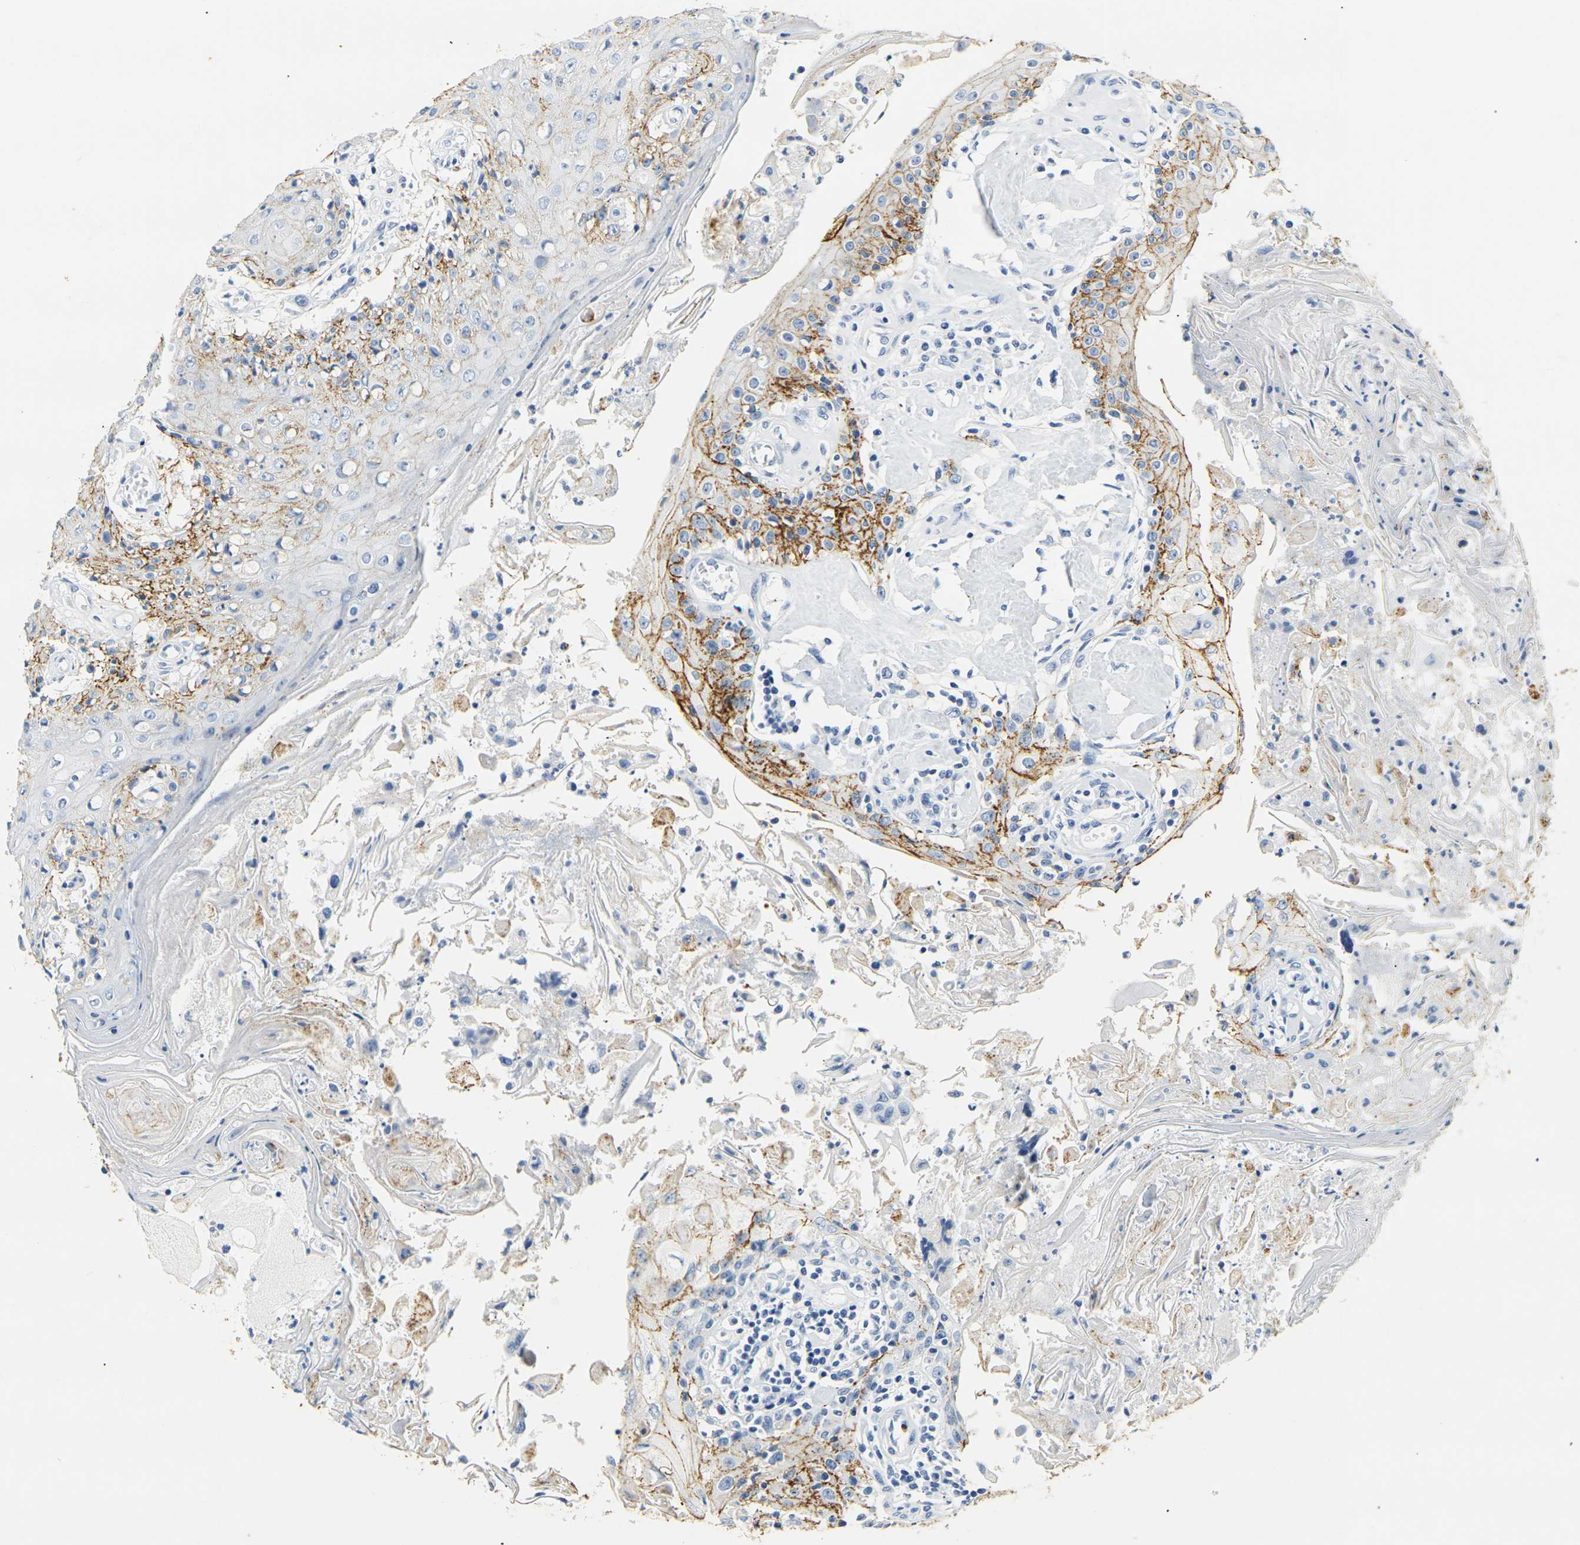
{"staining": {"intensity": "strong", "quantity": "25%-75%", "location": "cytoplasmic/membranous"}, "tissue": "head and neck cancer", "cell_type": "Tumor cells", "image_type": "cancer", "snomed": [{"axis": "morphology", "description": "Squamous cell carcinoma, NOS"}, {"axis": "topography", "description": "Oral tissue"}, {"axis": "topography", "description": "Head-Neck"}], "caption": "A brown stain highlights strong cytoplasmic/membranous expression of a protein in head and neck cancer tumor cells.", "gene": "CLDN7", "patient": {"sex": "female", "age": 76}}